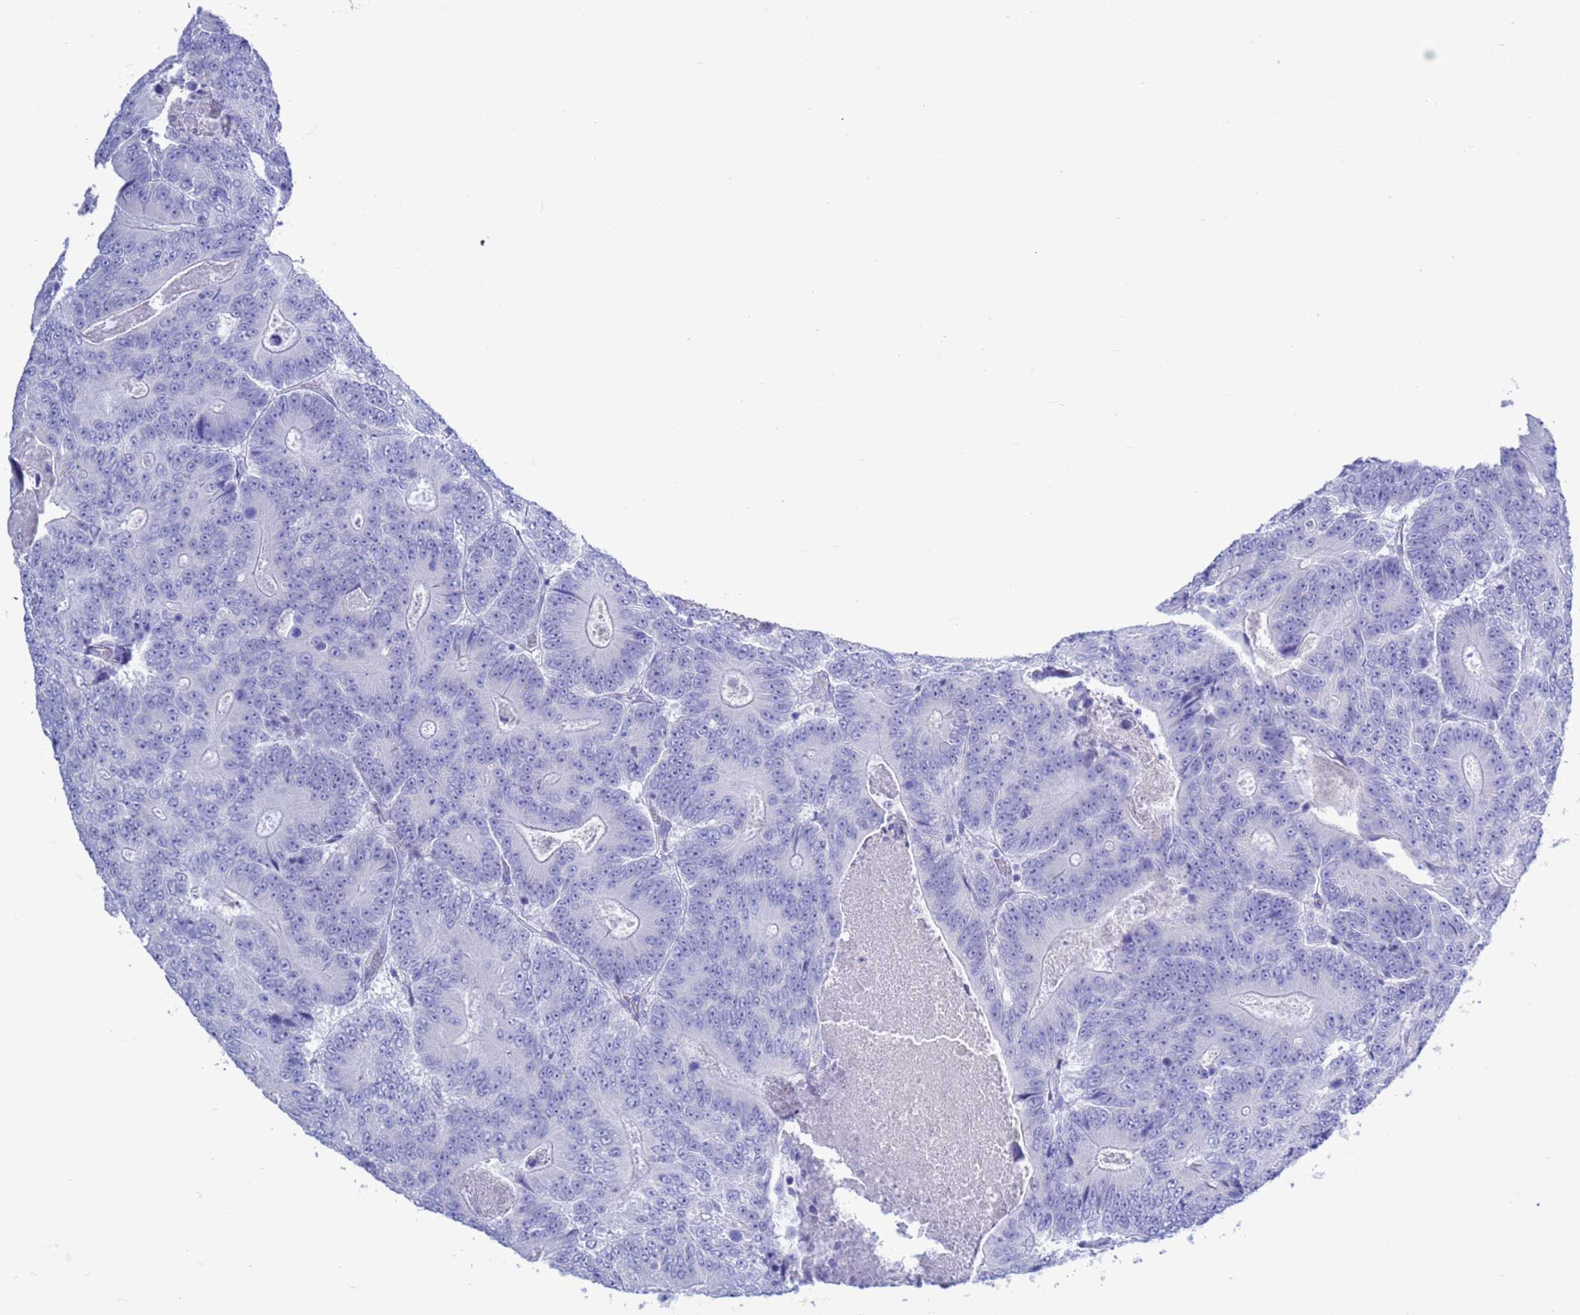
{"staining": {"intensity": "negative", "quantity": "none", "location": "none"}, "tissue": "colorectal cancer", "cell_type": "Tumor cells", "image_type": "cancer", "snomed": [{"axis": "morphology", "description": "Adenocarcinoma, NOS"}, {"axis": "topography", "description": "Colon"}], "caption": "IHC image of human colorectal cancer (adenocarcinoma) stained for a protein (brown), which displays no staining in tumor cells. (Brightfield microscopy of DAB immunohistochemistry (IHC) at high magnification).", "gene": "GSTM1", "patient": {"sex": "male", "age": 83}}